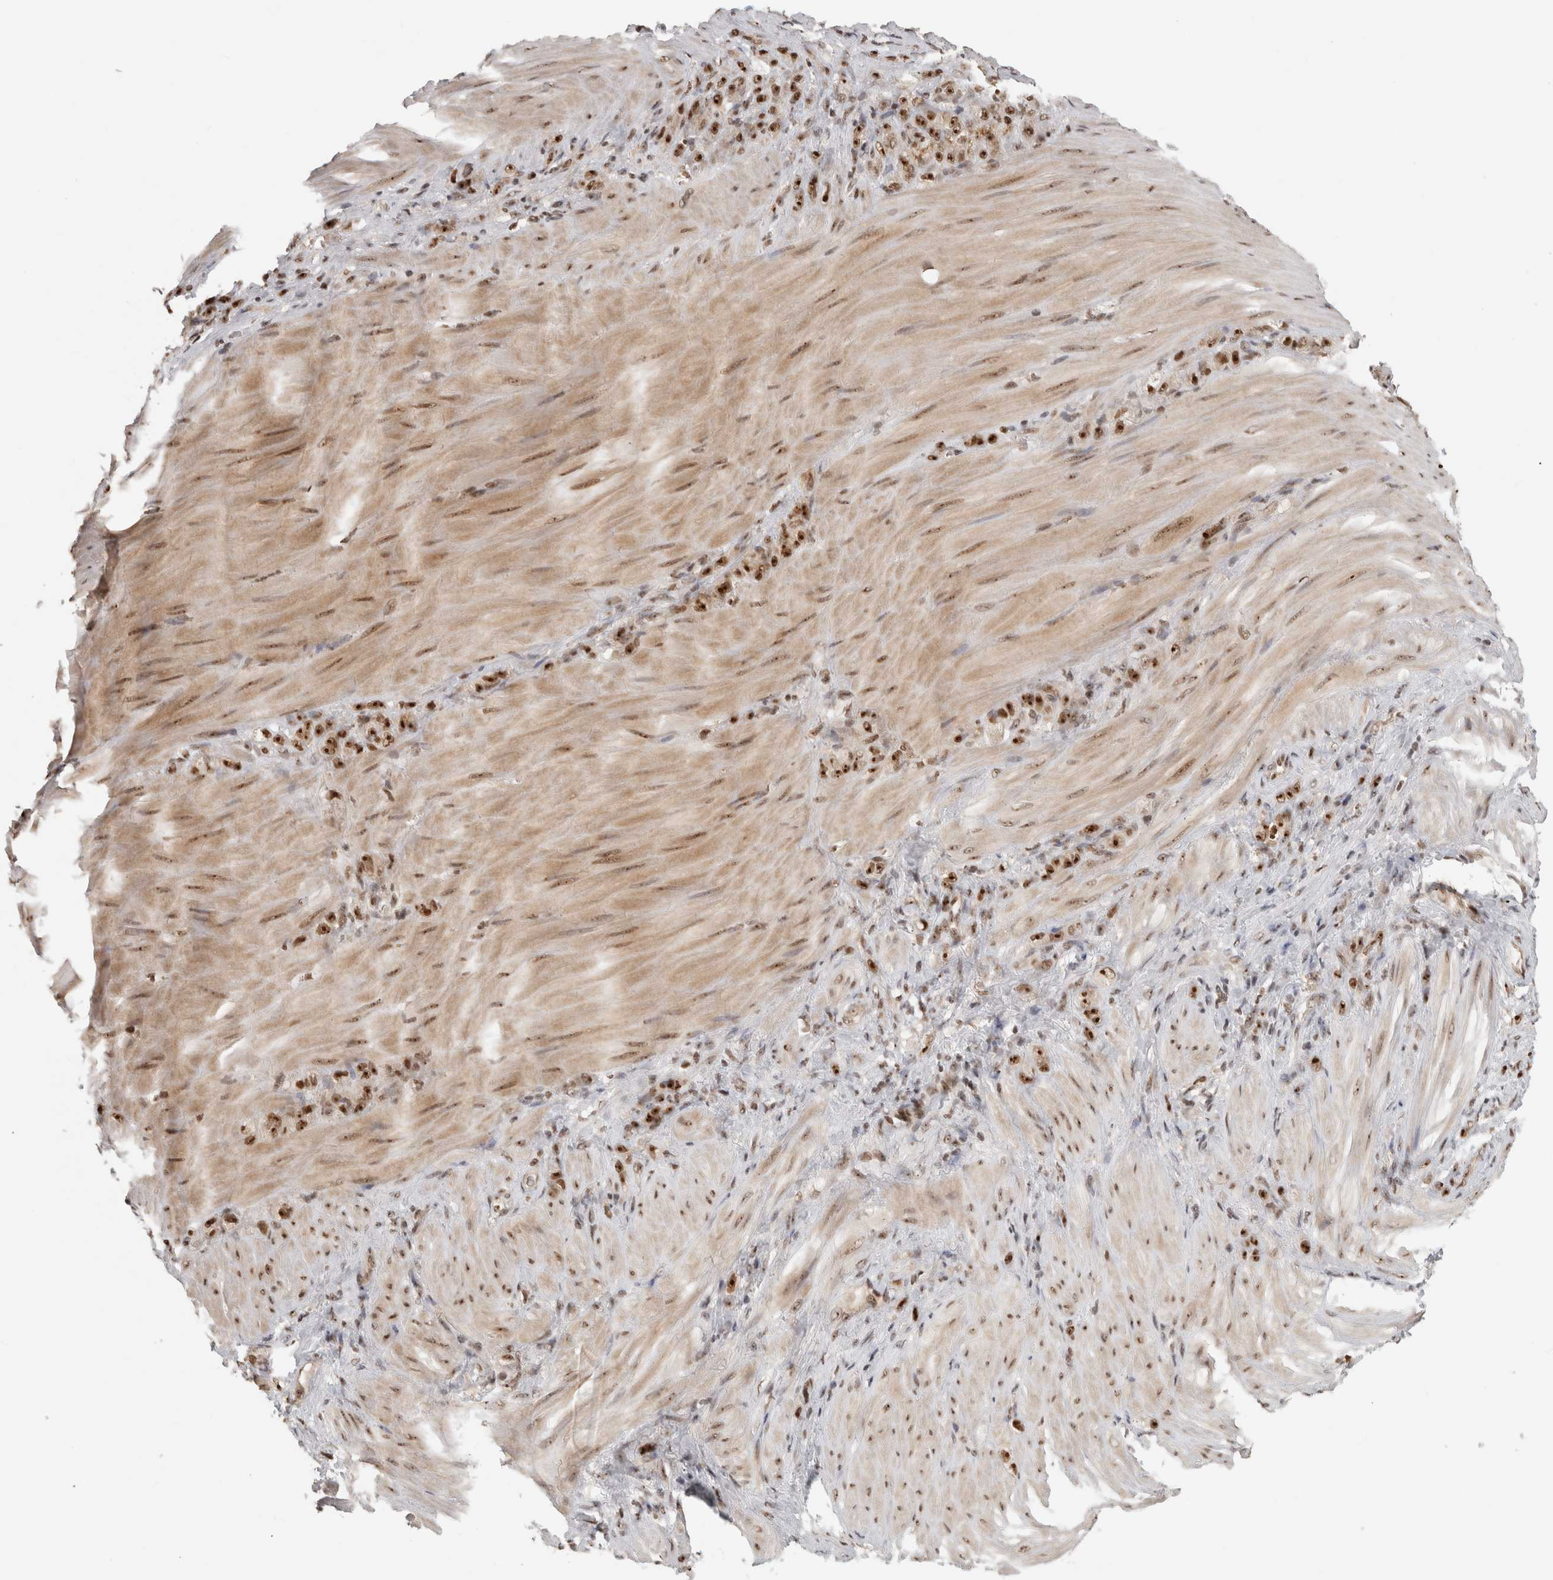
{"staining": {"intensity": "strong", "quantity": ">75%", "location": "nuclear"}, "tissue": "stomach cancer", "cell_type": "Tumor cells", "image_type": "cancer", "snomed": [{"axis": "morphology", "description": "Normal tissue, NOS"}, {"axis": "morphology", "description": "Adenocarcinoma, NOS"}, {"axis": "topography", "description": "Stomach"}], "caption": "An image of stomach cancer (adenocarcinoma) stained for a protein demonstrates strong nuclear brown staining in tumor cells. The staining was performed using DAB, with brown indicating positive protein expression. Nuclei are stained blue with hematoxylin.", "gene": "EBNA1BP2", "patient": {"sex": "male", "age": 82}}